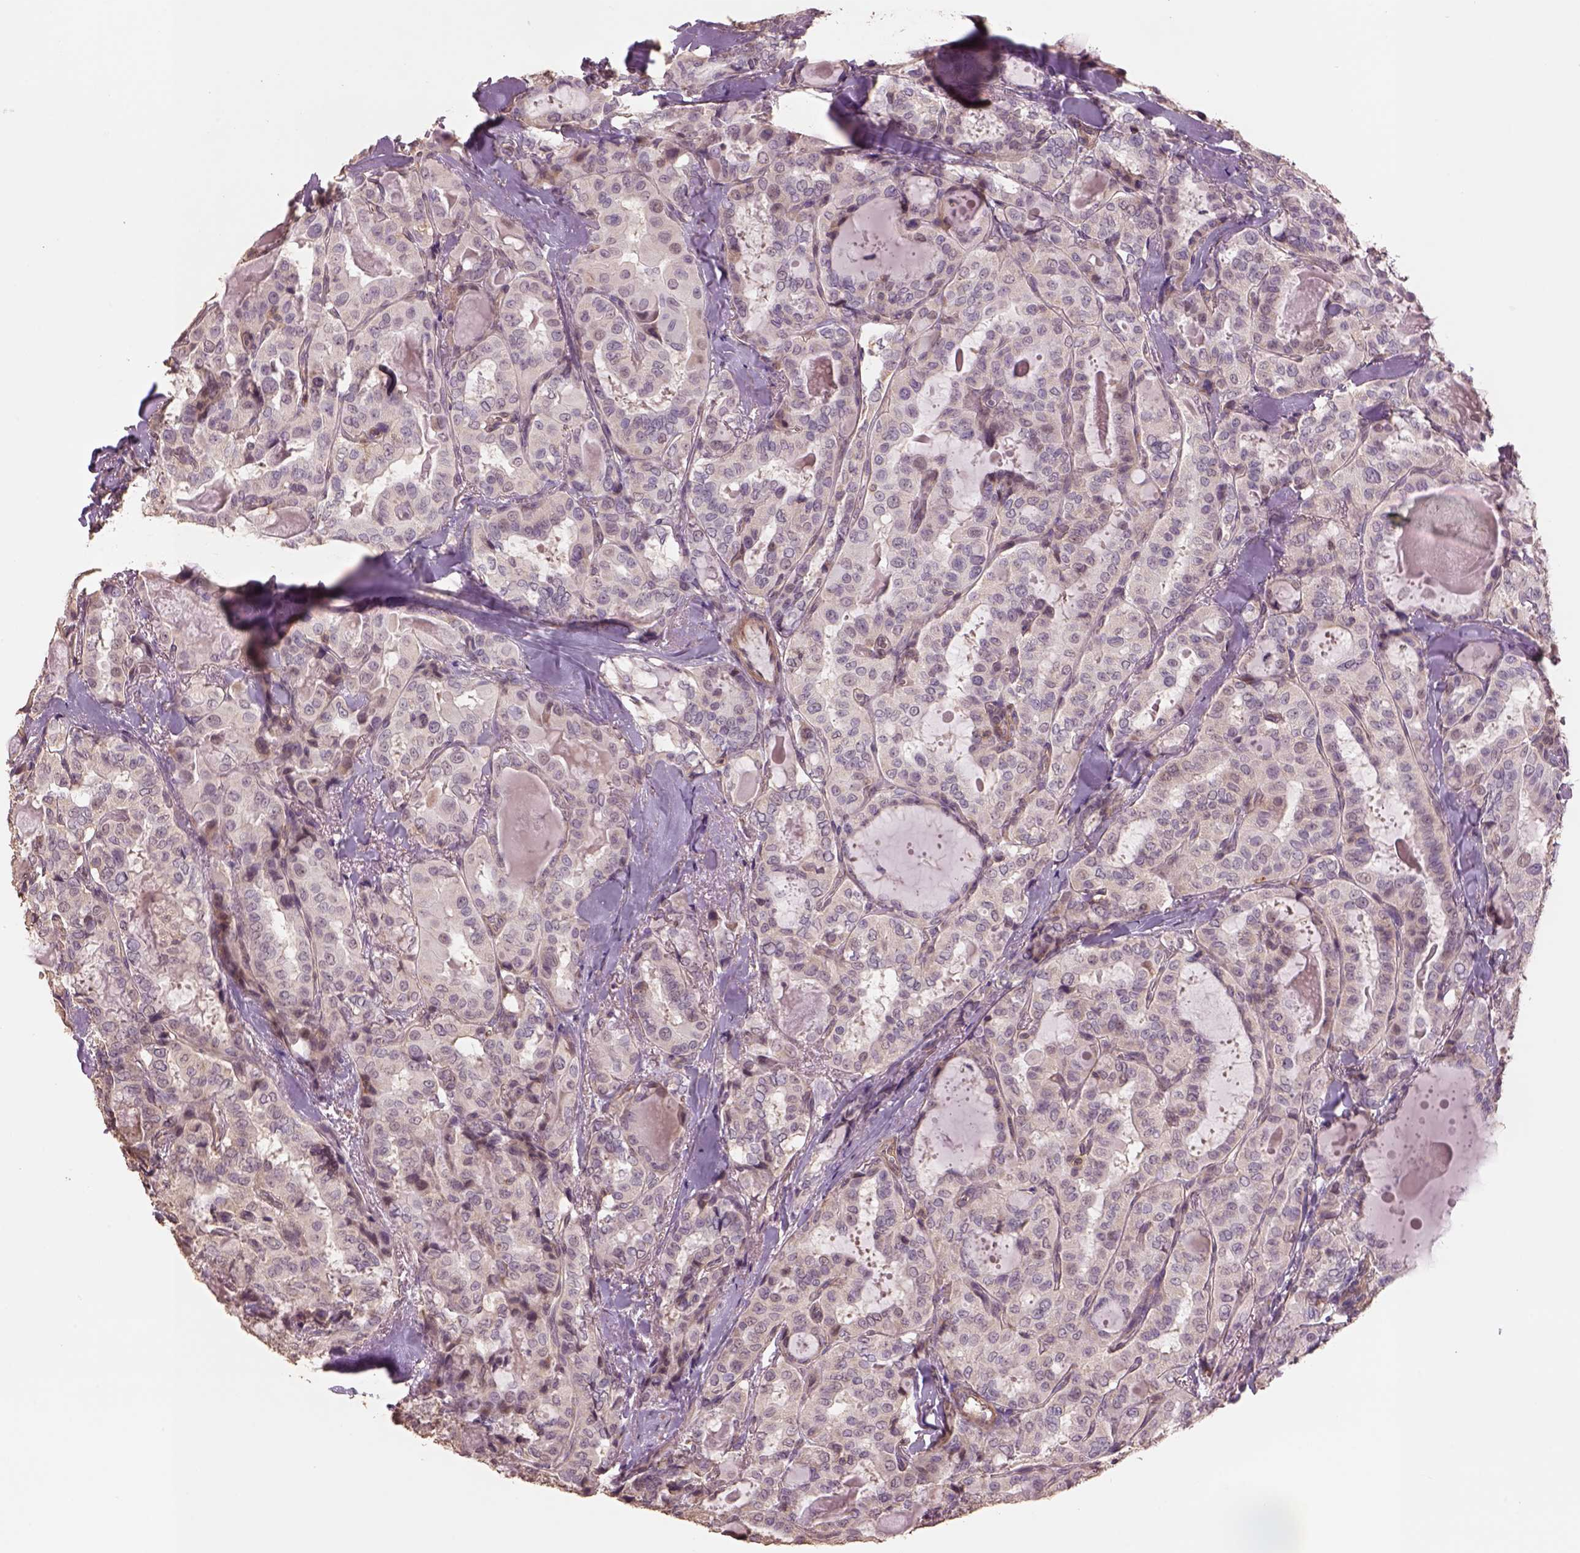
{"staining": {"intensity": "negative", "quantity": "none", "location": "none"}, "tissue": "thyroid cancer", "cell_type": "Tumor cells", "image_type": "cancer", "snomed": [{"axis": "morphology", "description": "Papillary adenocarcinoma, NOS"}, {"axis": "topography", "description": "Thyroid gland"}], "caption": "An image of human thyroid cancer is negative for staining in tumor cells.", "gene": "LIN7A", "patient": {"sex": "female", "age": 41}}